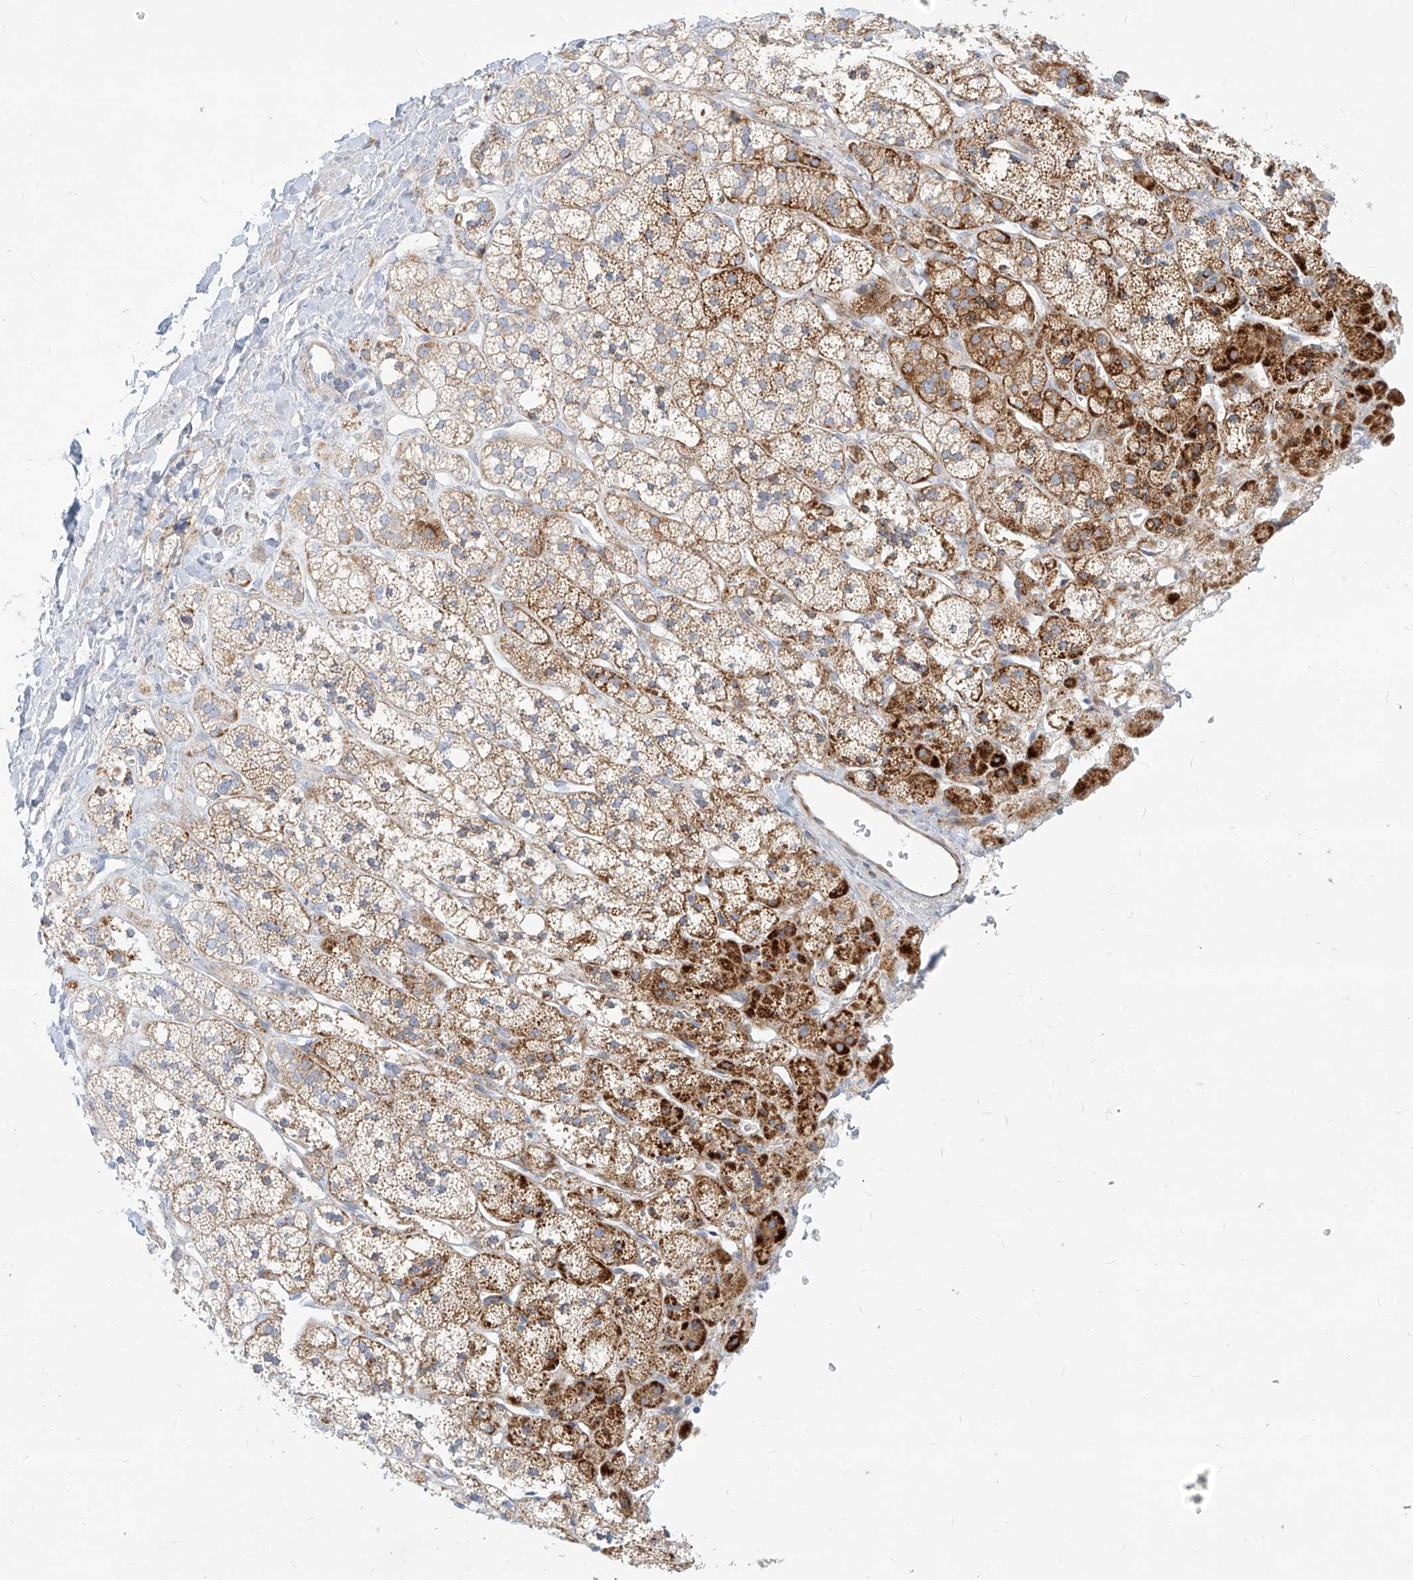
{"staining": {"intensity": "strong", "quantity": "25%-75%", "location": "cytoplasmic/membranous"}, "tissue": "adrenal gland", "cell_type": "Glandular cells", "image_type": "normal", "snomed": [{"axis": "morphology", "description": "Normal tissue, NOS"}, {"axis": "topography", "description": "Adrenal gland"}], "caption": "The immunohistochemical stain labels strong cytoplasmic/membranous positivity in glandular cells of unremarkable adrenal gland.", "gene": "MTX2", "patient": {"sex": "male", "age": 56}}